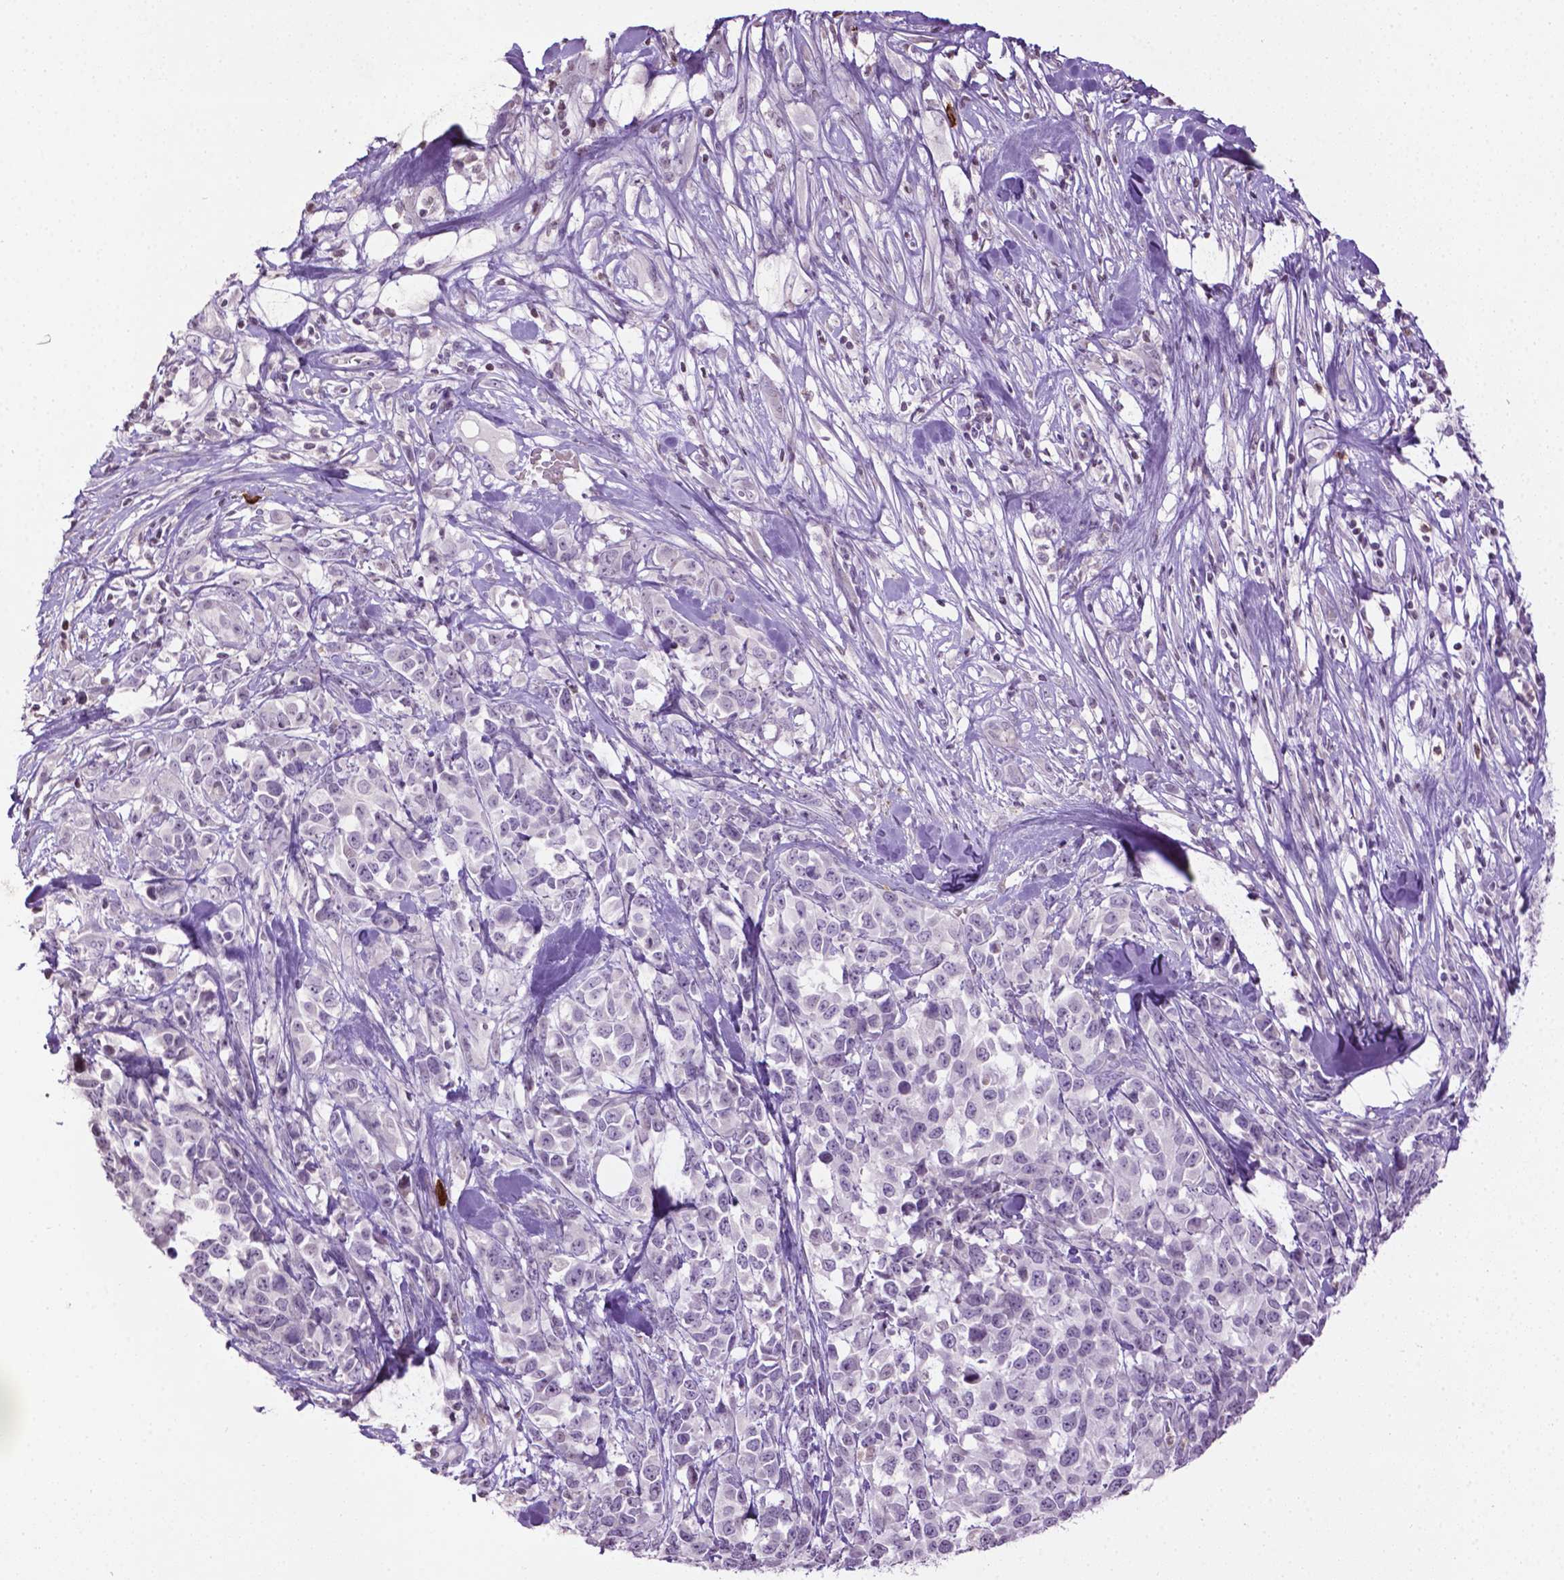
{"staining": {"intensity": "negative", "quantity": "none", "location": "none"}, "tissue": "melanoma", "cell_type": "Tumor cells", "image_type": "cancer", "snomed": [{"axis": "morphology", "description": "Malignant melanoma, Metastatic site"}, {"axis": "topography", "description": "Skin"}], "caption": "DAB immunohistochemical staining of human malignant melanoma (metastatic site) reveals no significant expression in tumor cells.", "gene": "NTNG2", "patient": {"sex": "male", "age": 84}}